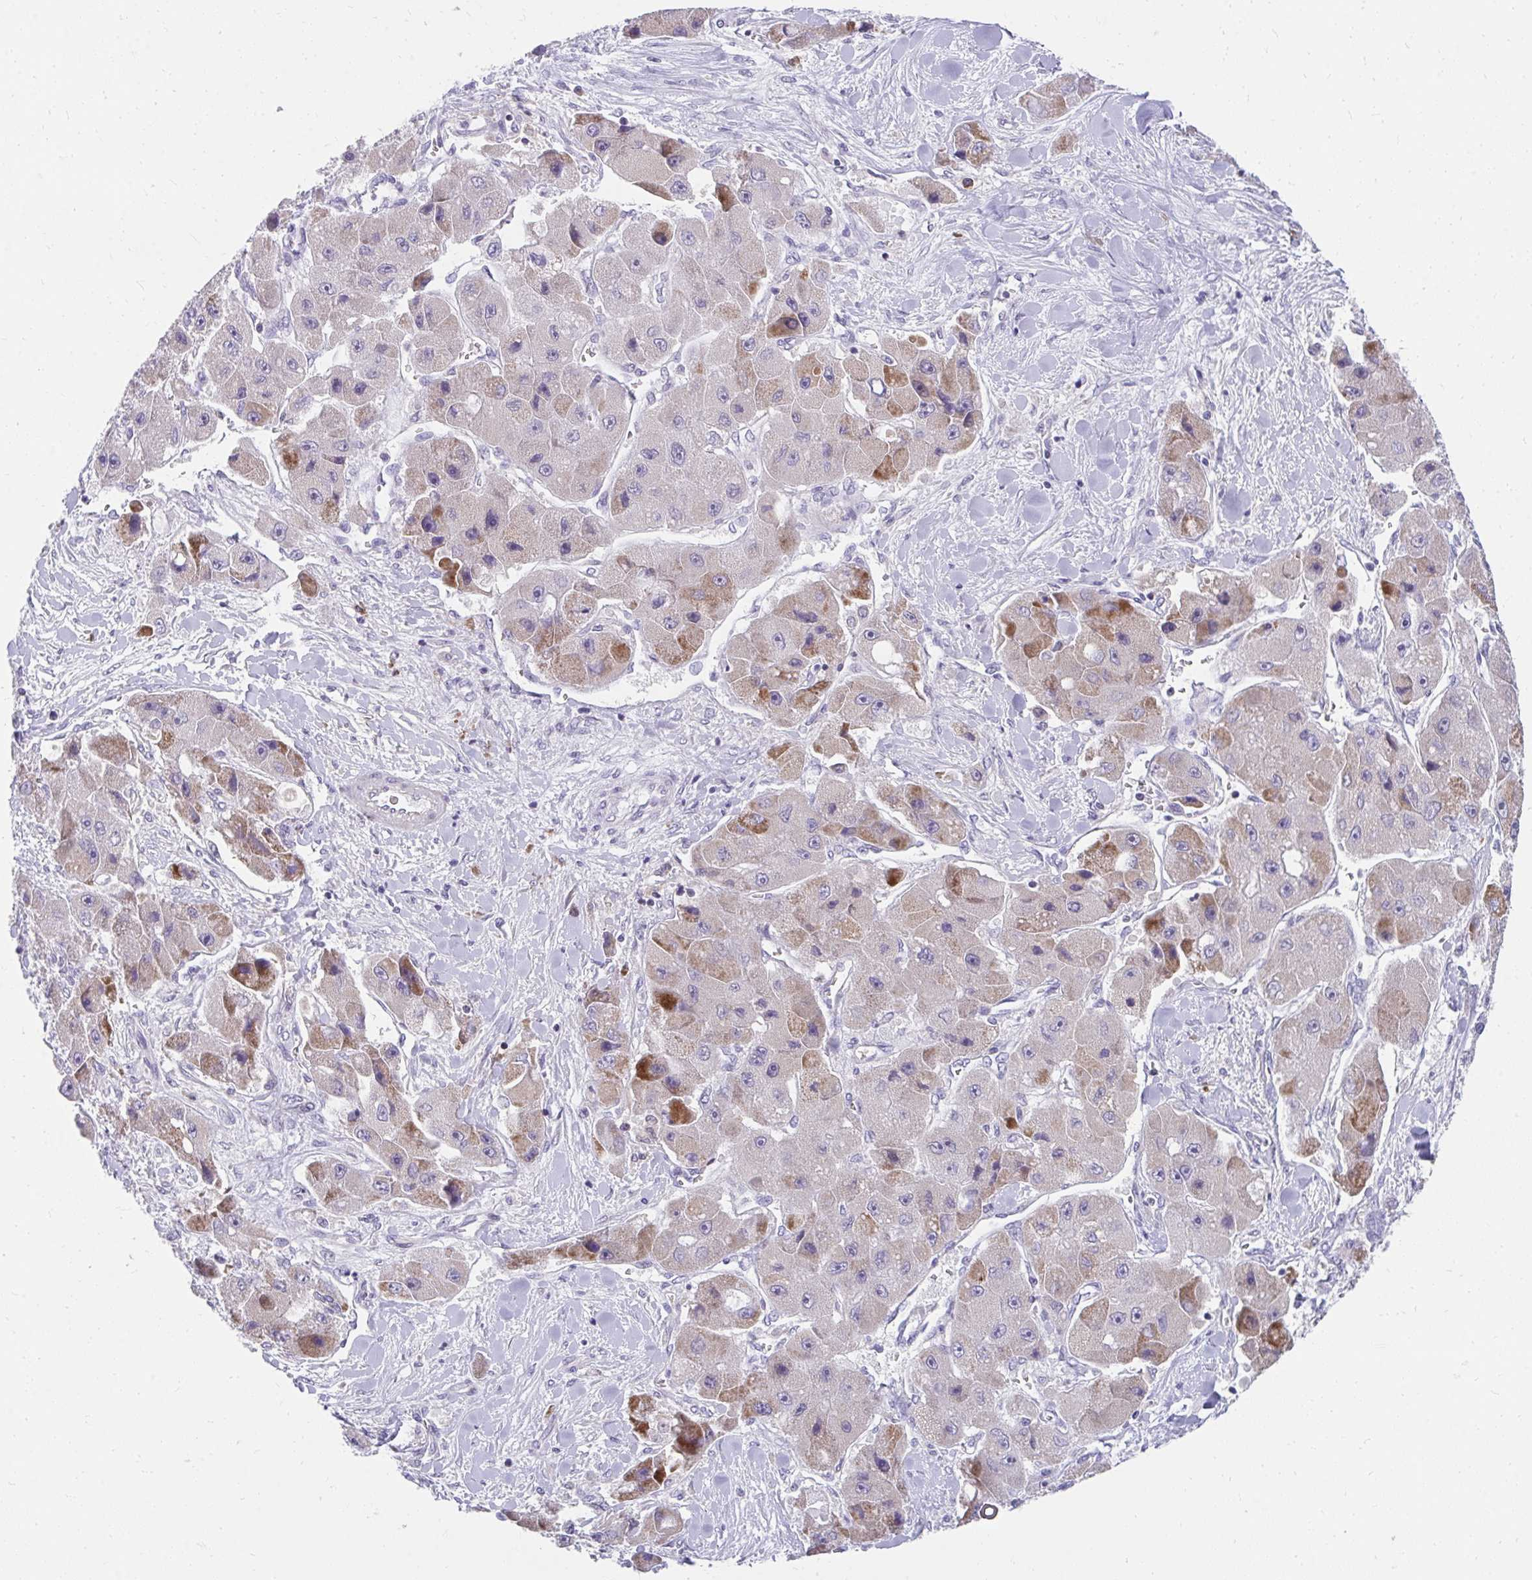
{"staining": {"intensity": "moderate", "quantity": "<25%", "location": "cytoplasmic/membranous"}, "tissue": "liver cancer", "cell_type": "Tumor cells", "image_type": "cancer", "snomed": [{"axis": "morphology", "description": "Carcinoma, Hepatocellular, NOS"}, {"axis": "topography", "description": "Liver"}], "caption": "Moderate cytoplasmic/membranous expression for a protein is present in approximately <25% of tumor cells of hepatocellular carcinoma (liver) using immunohistochemistry (IHC).", "gene": "SLAMF7", "patient": {"sex": "male", "age": 24}}